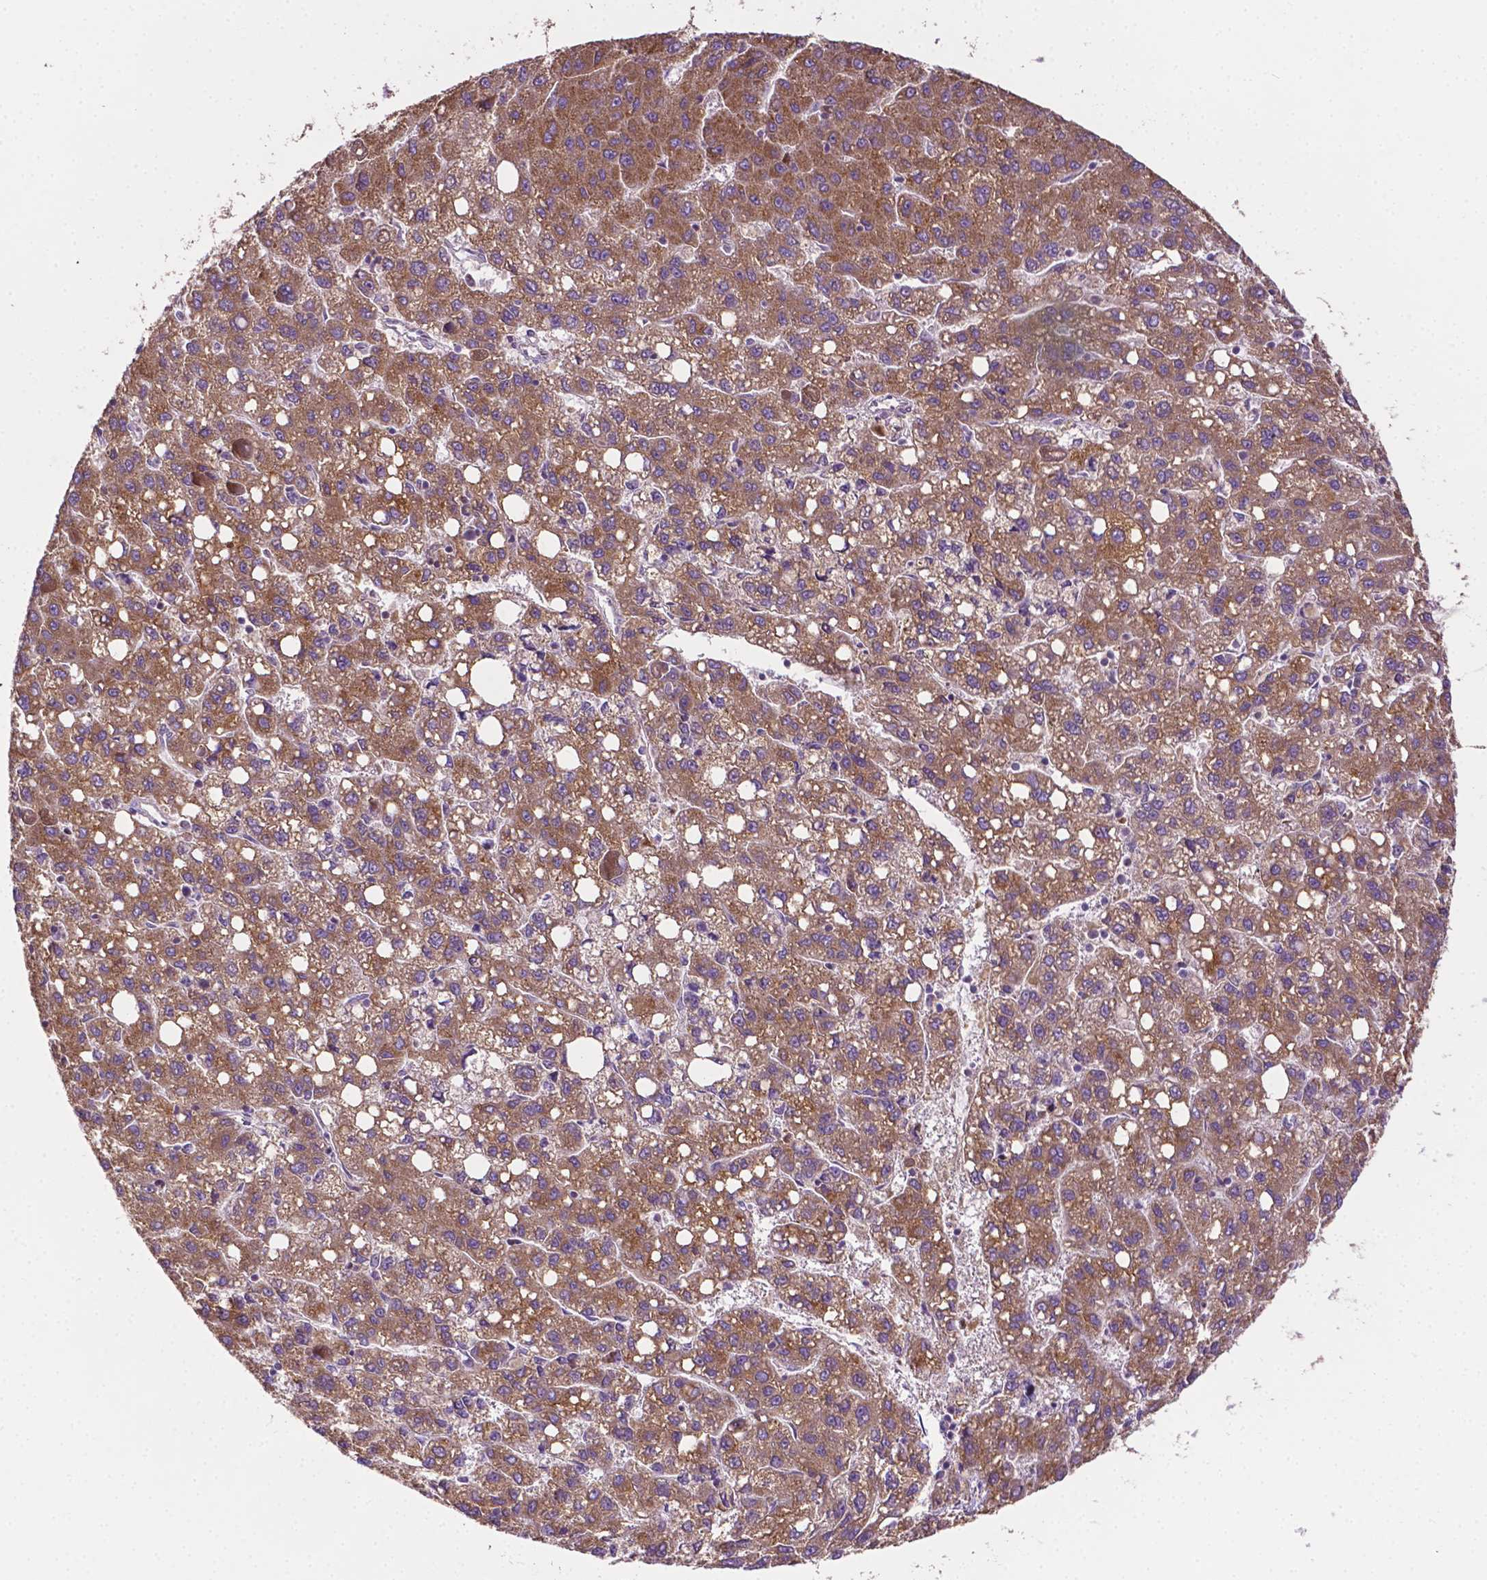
{"staining": {"intensity": "moderate", "quantity": ">75%", "location": "cytoplasmic/membranous"}, "tissue": "liver cancer", "cell_type": "Tumor cells", "image_type": "cancer", "snomed": [{"axis": "morphology", "description": "Carcinoma, Hepatocellular, NOS"}, {"axis": "topography", "description": "Liver"}], "caption": "The micrograph reveals immunohistochemical staining of liver hepatocellular carcinoma. There is moderate cytoplasmic/membranous expression is seen in about >75% of tumor cells. Nuclei are stained in blue.", "gene": "ILVBL", "patient": {"sex": "female", "age": 82}}